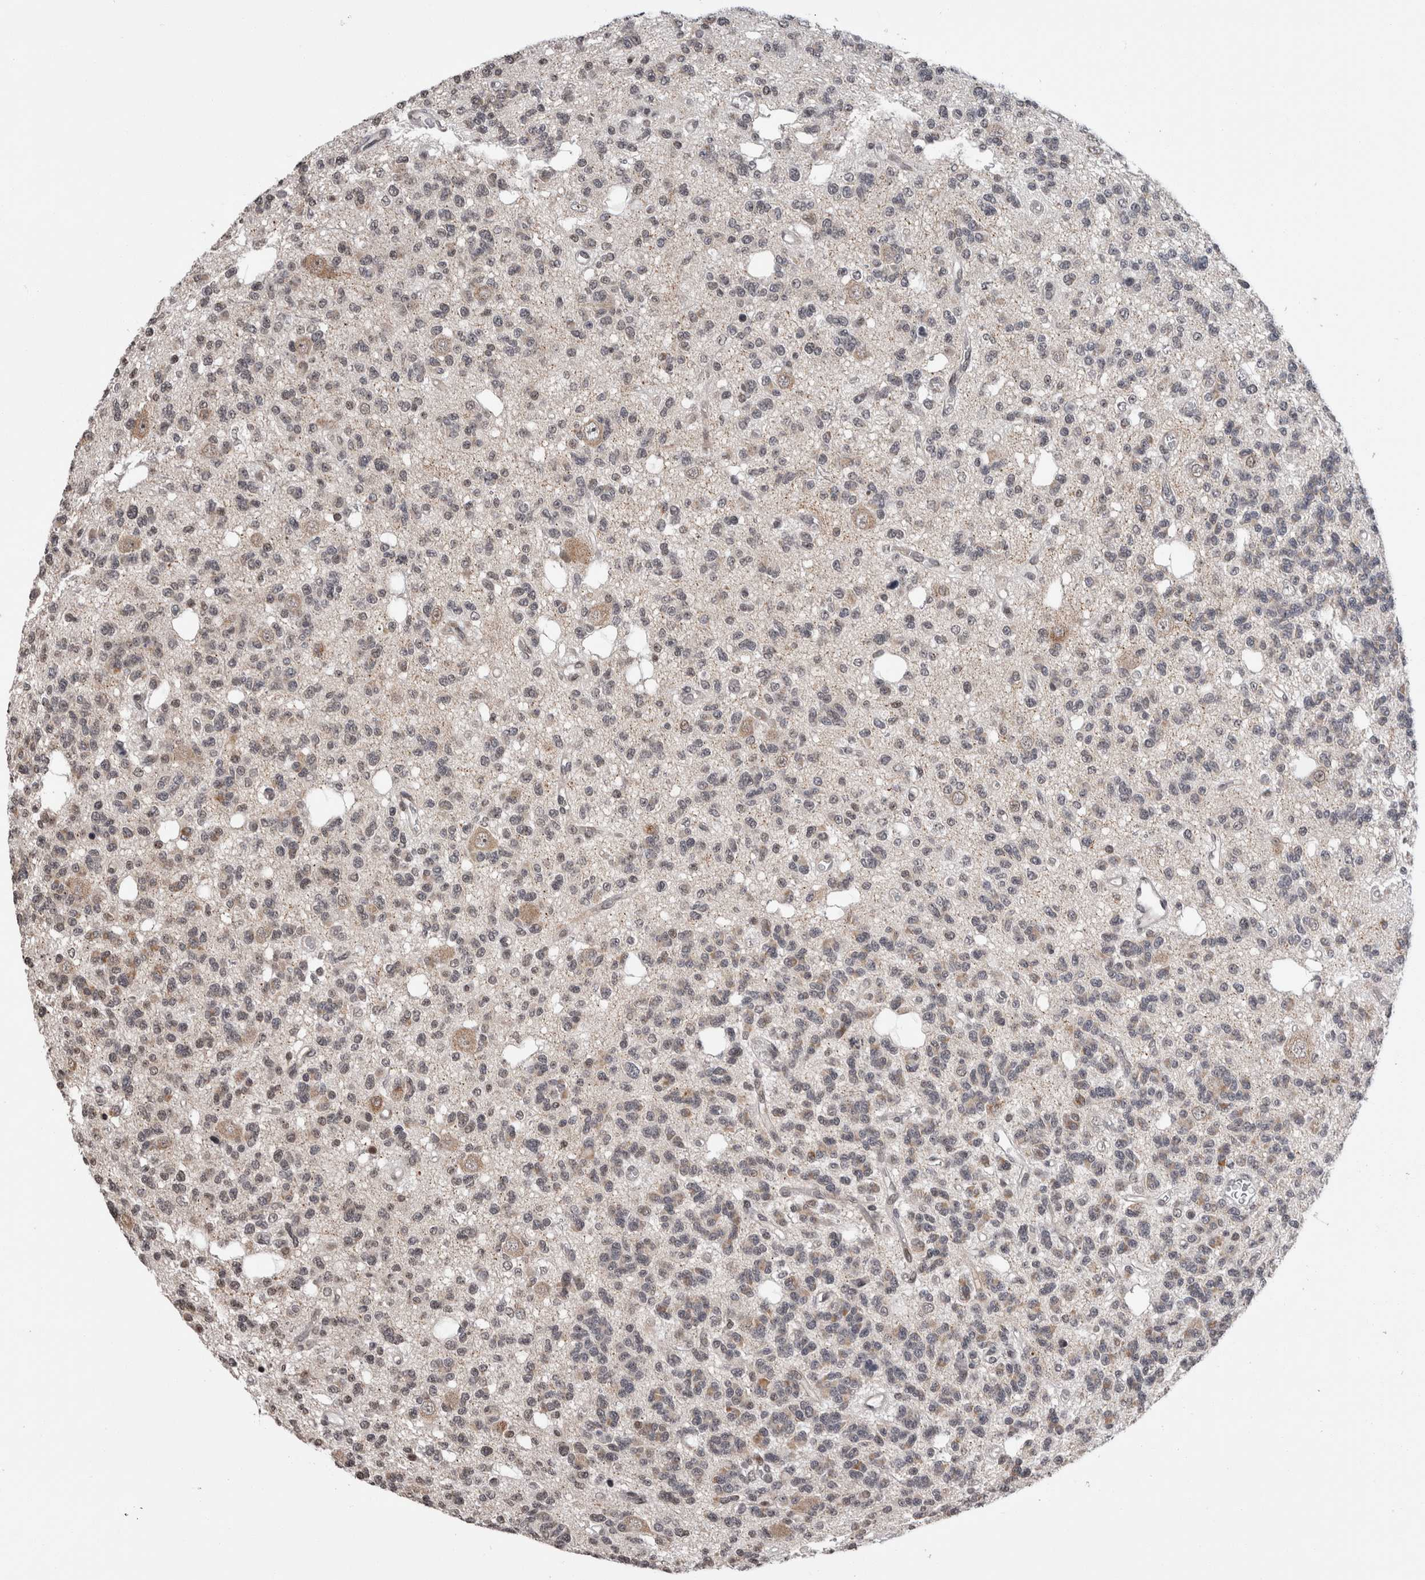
{"staining": {"intensity": "negative", "quantity": "none", "location": "none"}, "tissue": "glioma", "cell_type": "Tumor cells", "image_type": "cancer", "snomed": [{"axis": "morphology", "description": "Glioma, malignant, Low grade"}, {"axis": "topography", "description": "Brain"}], "caption": "A high-resolution image shows IHC staining of malignant glioma (low-grade), which demonstrates no significant staining in tumor cells. The staining is performed using DAB brown chromogen with nuclei counter-stained in using hematoxylin.", "gene": "ZBTB11", "patient": {"sex": "male", "age": 38}}